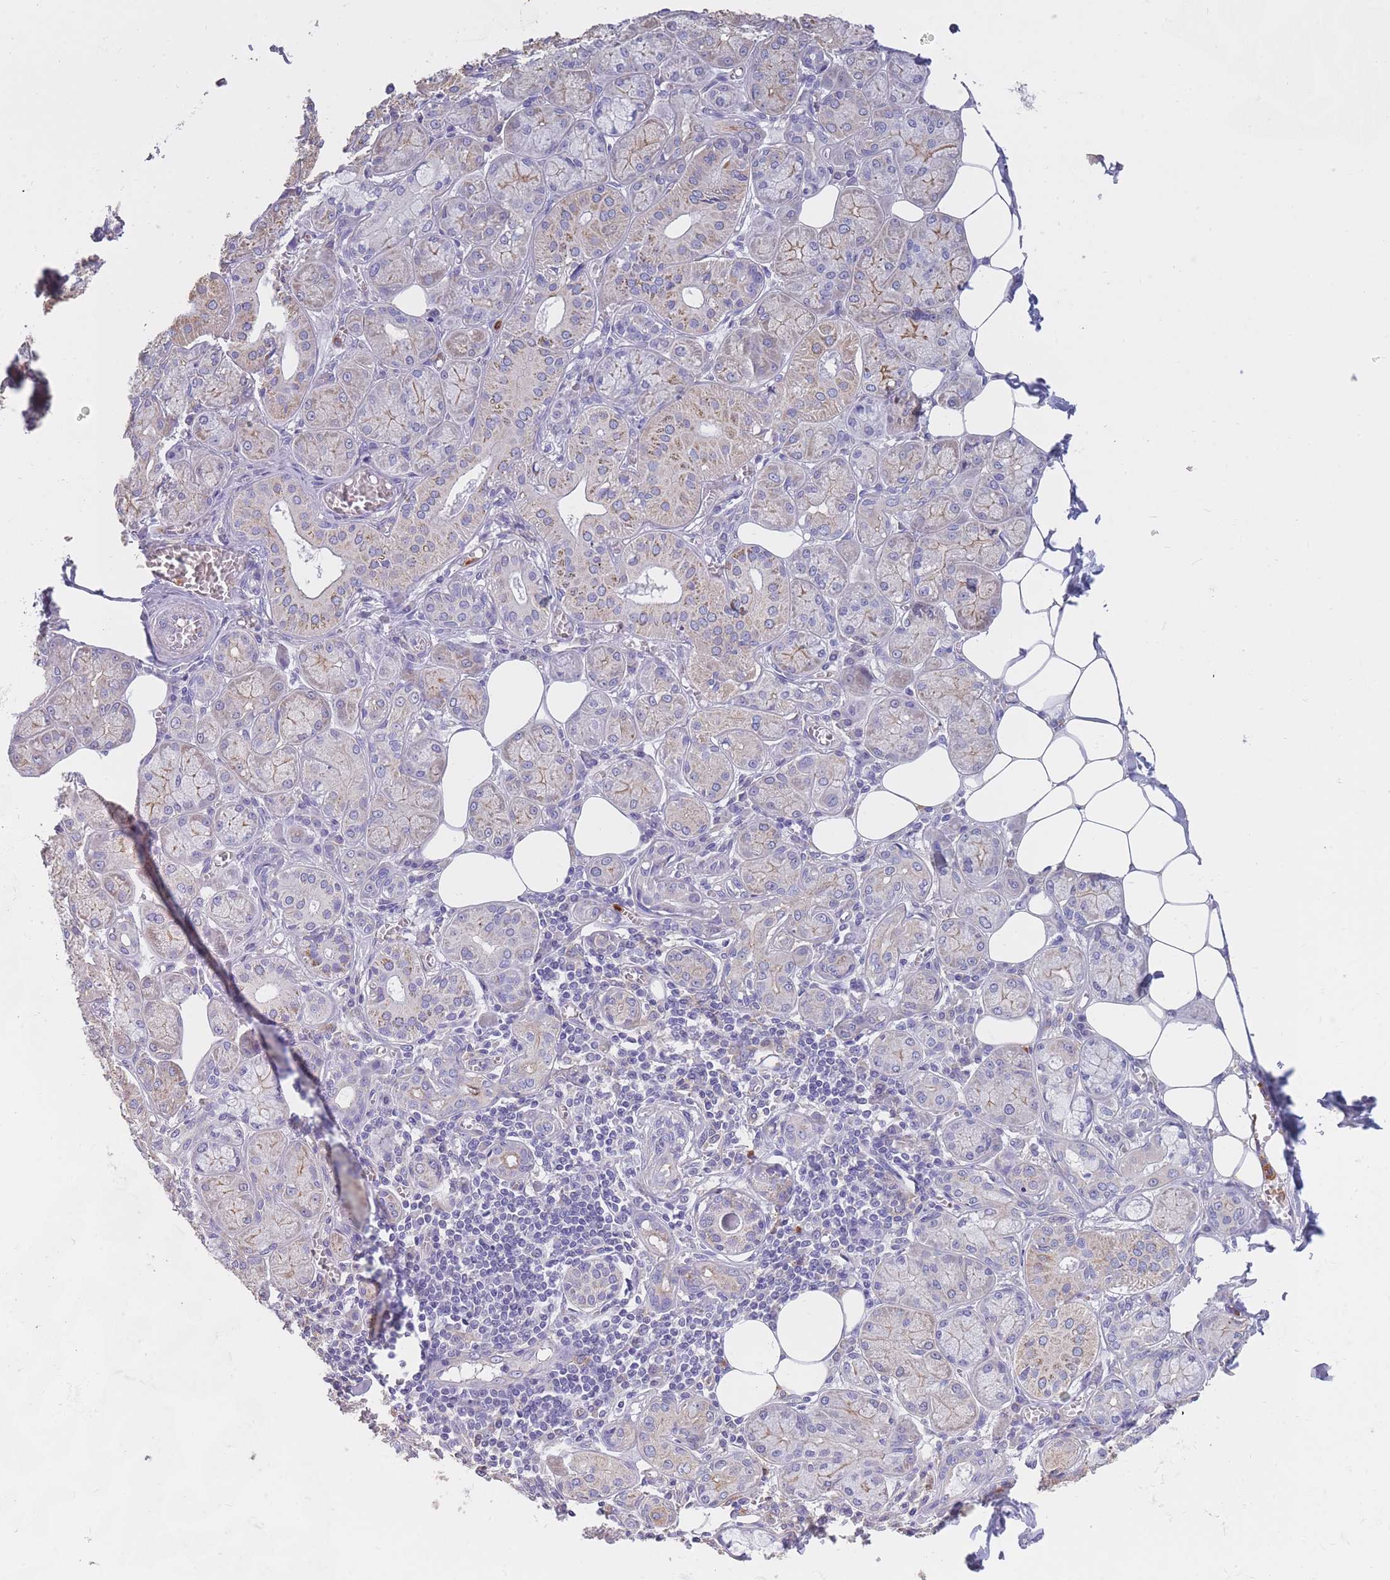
{"staining": {"intensity": "weak", "quantity": "25%-75%", "location": "cytoplasmic/membranous"}, "tissue": "salivary gland", "cell_type": "Glandular cells", "image_type": "normal", "snomed": [{"axis": "morphology", "description": "Normal tissue, NOS"}, {"axis": "topography", "description": "Salivary gland"}], "caption": "Human salivary gland stained with a brown dye displays weak cytoplasmic/membranous positive staining in approximately 25%-75% of glandular cells.", "gene": "CLEC12A", "patient": {"sex": "male", "age": 74}}